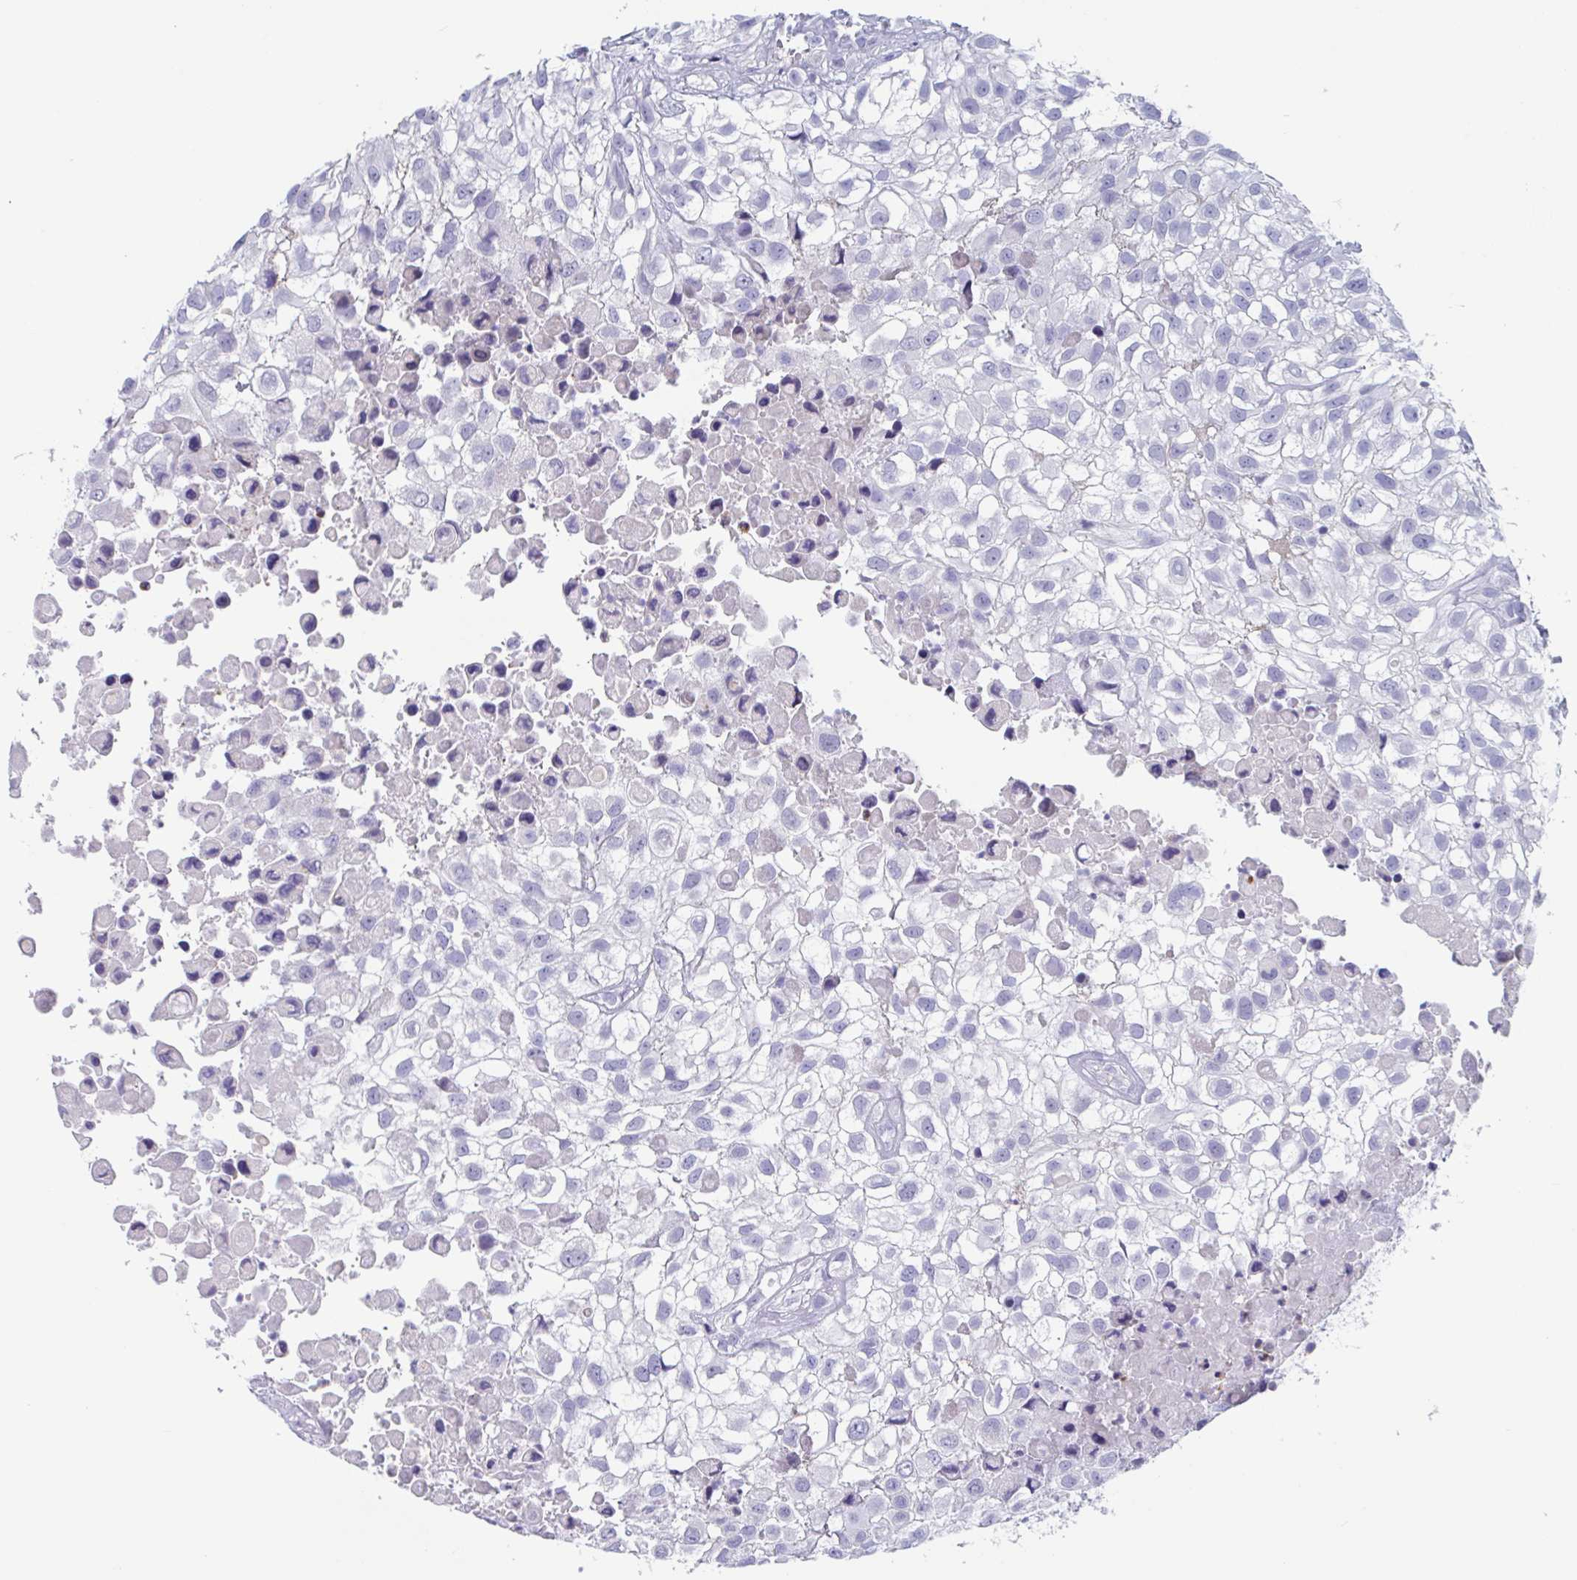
{"staining": {"intensity": "negative", "quantity": "none", "location": "none"}, "tissue": "urothelial cancer", "cell_type": "Tumor cells", "image_type": "cancer", "snomed": [{"axis": "morphology", "description": "Urothelial carcinoma, High grade"}, {"axis": "topography", "description": "Urinary bladder"}], "caption": "This micrograph is of urothelial cancer stained with immunohistochemistry (IHC) to label a protein in brown with the nuclei are counter-stained blue. There is no staining in tumor cells. The staining was performed using DAB (3,3'-diaminobenzidine) to visualize the protein expression in brown, while the nuclei were stained in blue with hematoxylin (Magnification: 20x).", "gene": "ZNHIT2", "patient": {"sex": "male", "age": 56}}